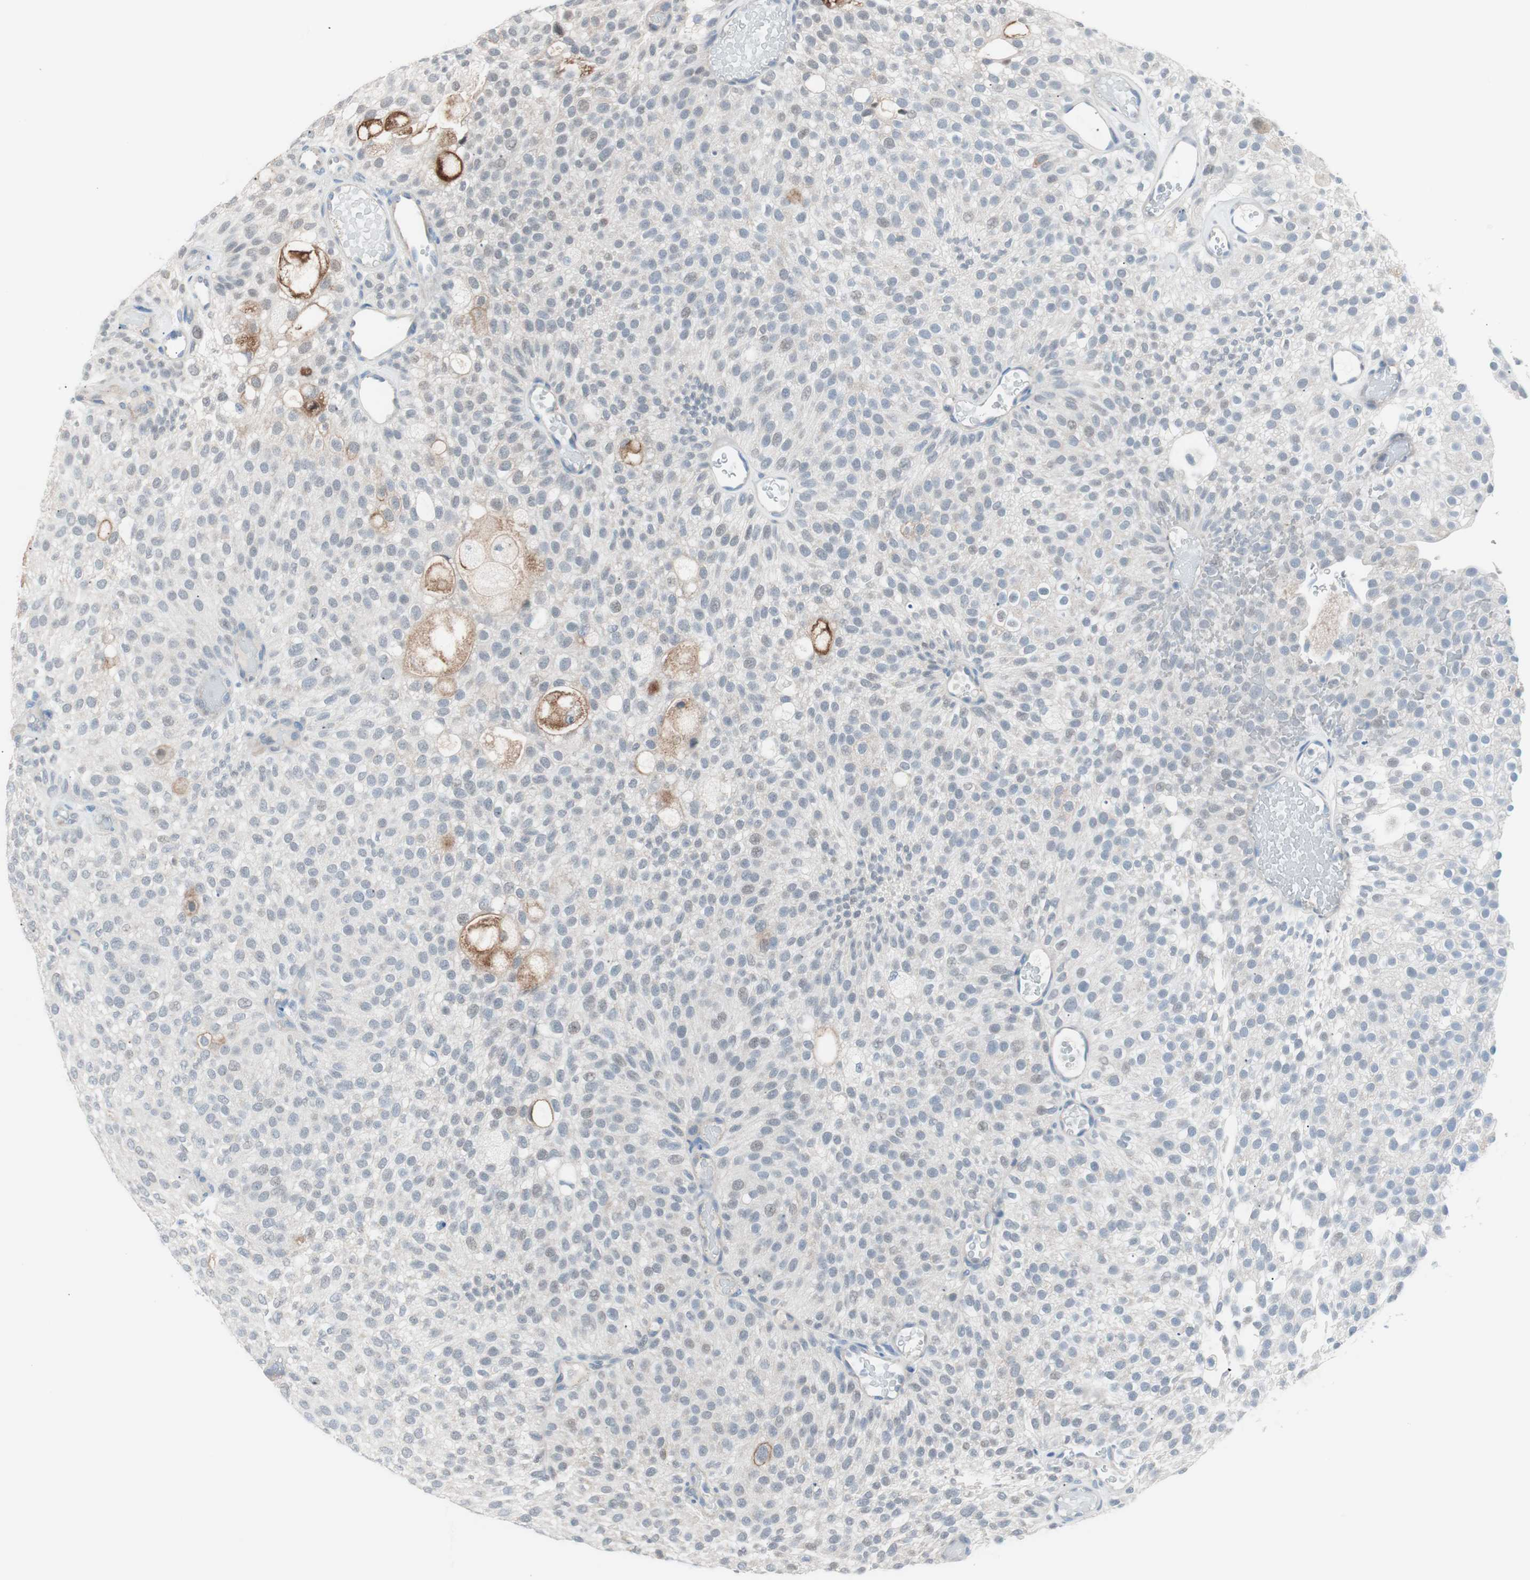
{"staining": {"intensity": "moderate", "quantity": "<25%", "location": "cytoplasmic/membranous"}, "tissue": "urothelial cancer", "cell_type": "Tumor cells", "image_type": "cancer", "snomed": [{"axis": "morphology", "description": "Urothelial carcinoma, Low grade"}, {"axis": "topography", "description": "Urinary bladder"}], "caption": "Brown immunohistochemical staining in human low-grade urothelial carcinoma displays moderate cytoplasmic/membranous positivity in approximately <25% of tumor cells.", "gene": "VIL1", "patient": {"sex": "male", "age": 78}}